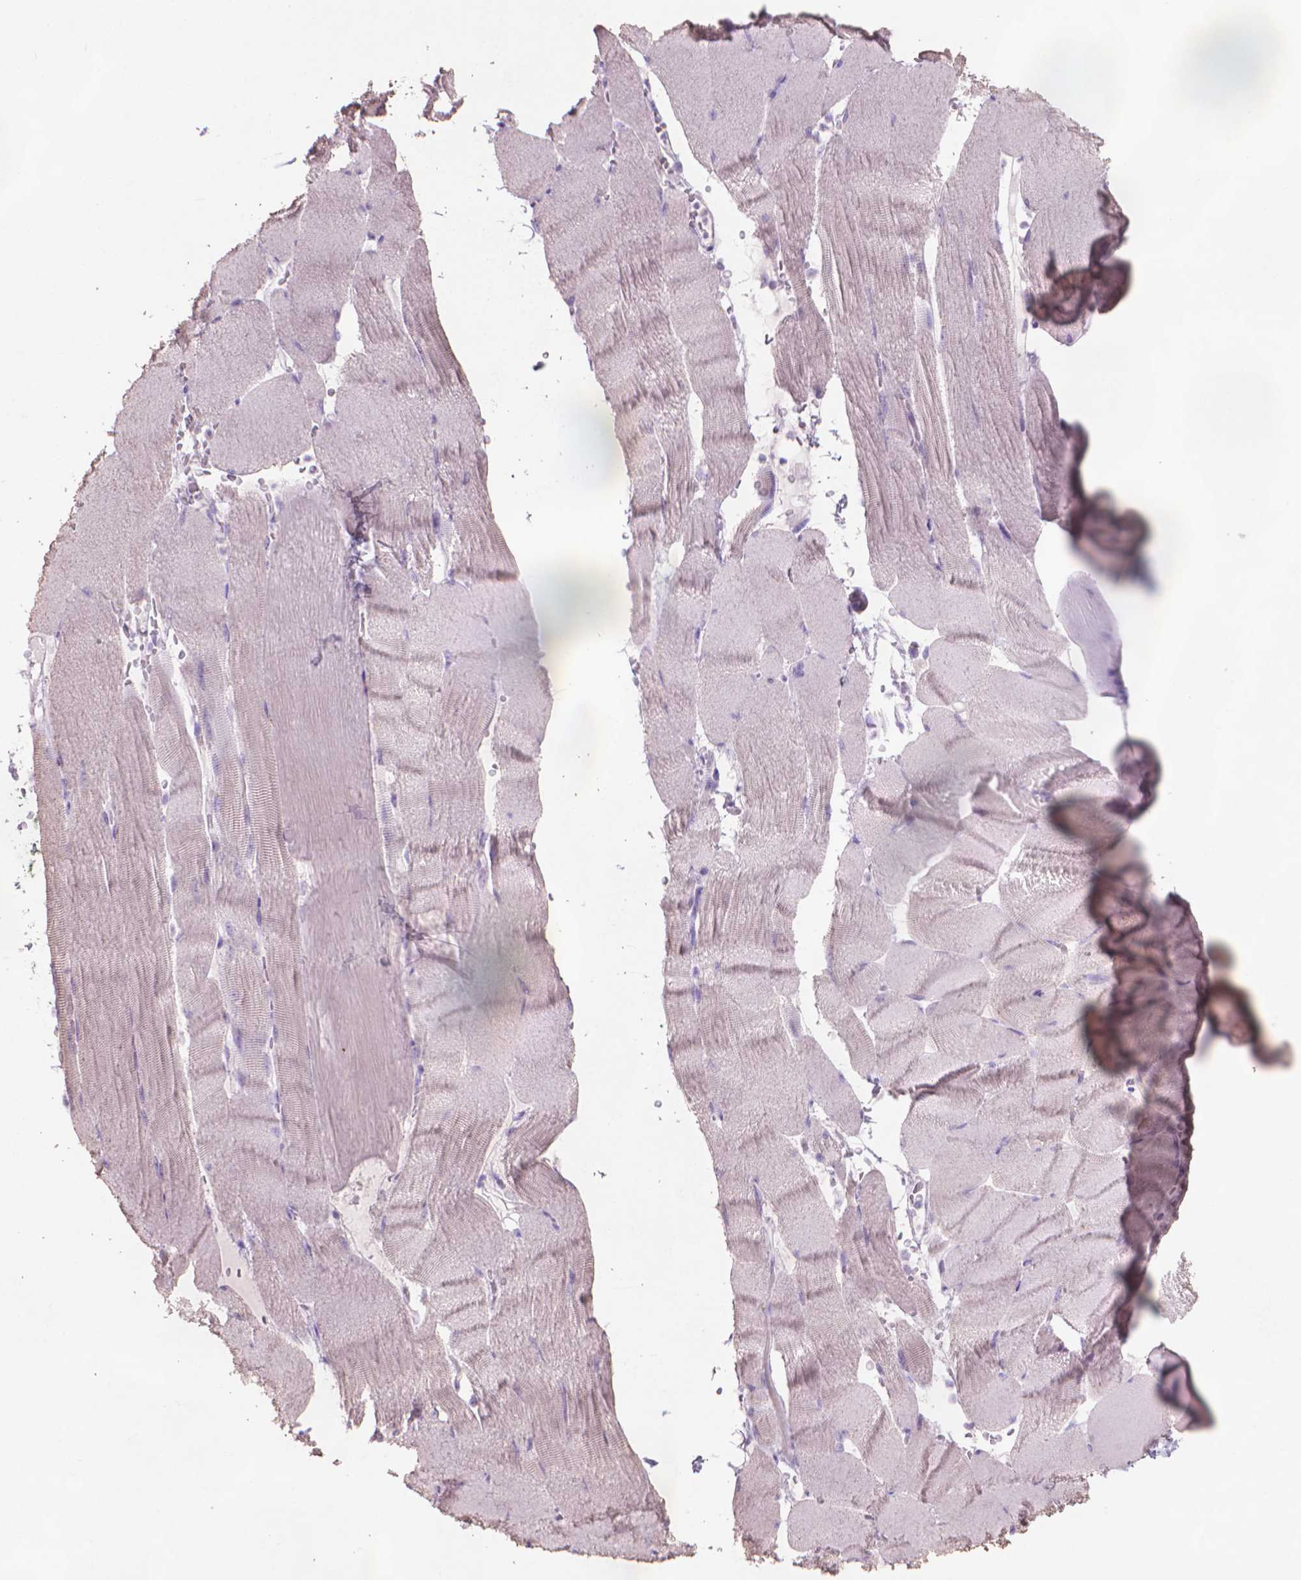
{"staining": {"intensity": "weak", "quantity": "25%-75%", "location": "cytoplasmic/membranous"}, "tissue": "skeletal muscle", "cell_type": "Myocytes", "image_type": "normal", "snomed": [{"axis": "morphology", "description": "Normal tissue, NOS"}, {"axis": "topography", "description": "Skeletal muscle"}], "caption": "The immunohistochemical stain shows weak cytoplasmic/membranous staining in myocytes of benign skeletal muscle.", "gene": "AQP10", "patient": {"sex": "male", "age": 56}}